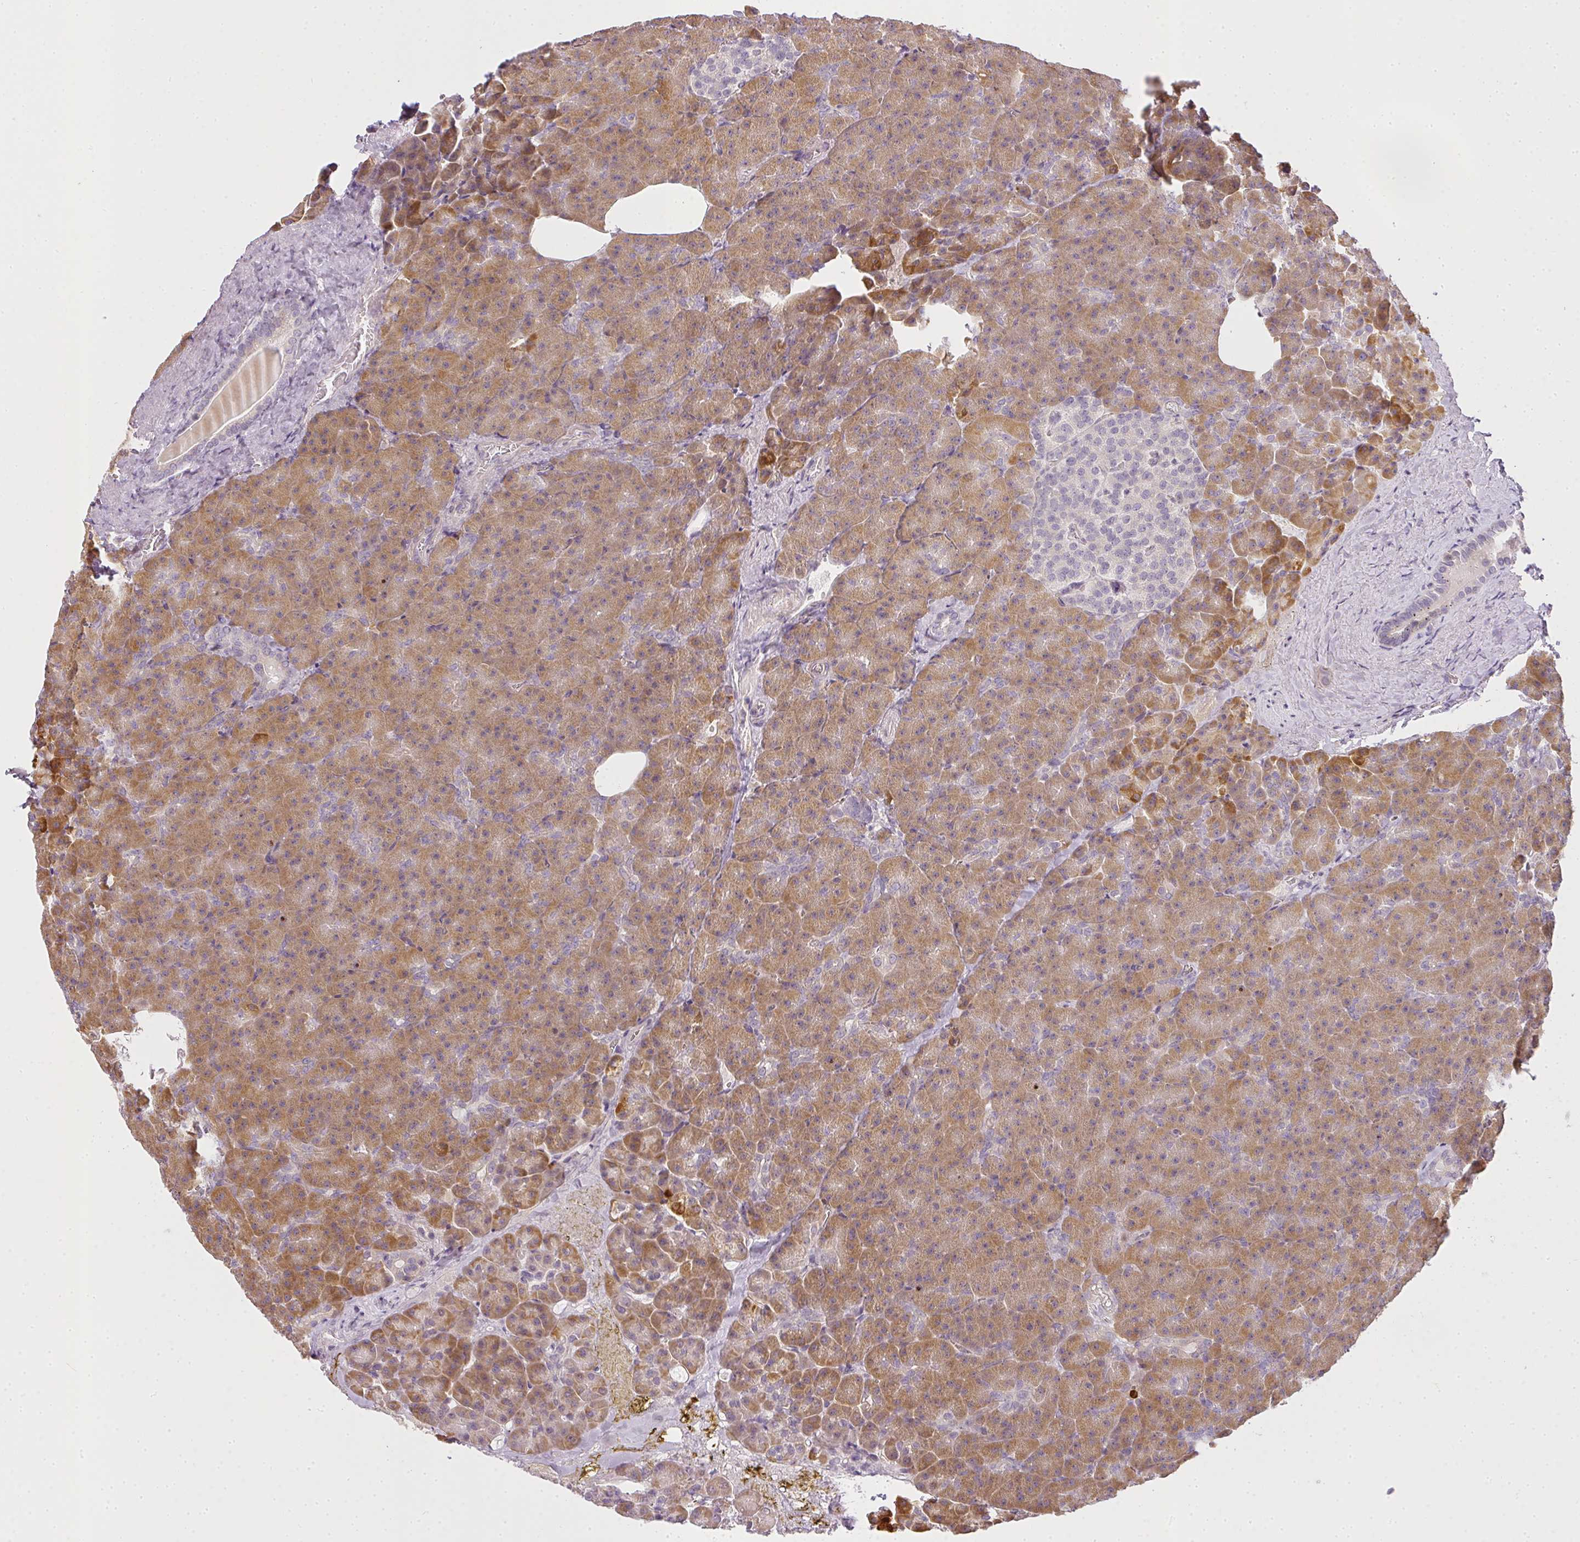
{"staining": {"intensity": "moderate", "quantity": ">75%", "location": "cytoplasmic/membranous"}, "tissue": "pancreas", "cell_type": "Exocrine glandular cells", "image_type": "normal", "snomed": [{"axis": "morphology", "description": "Normal tissue, NOS"}, {"axis": "topography", "description": "Pancreas"}], "caption": "Moderate cytoplasmic/membranous expression is seen in about >75% of exocrine glandular cells in benign pancreas.", "gene": "MED19", "patient": {"sex": "female", "age": 74}}